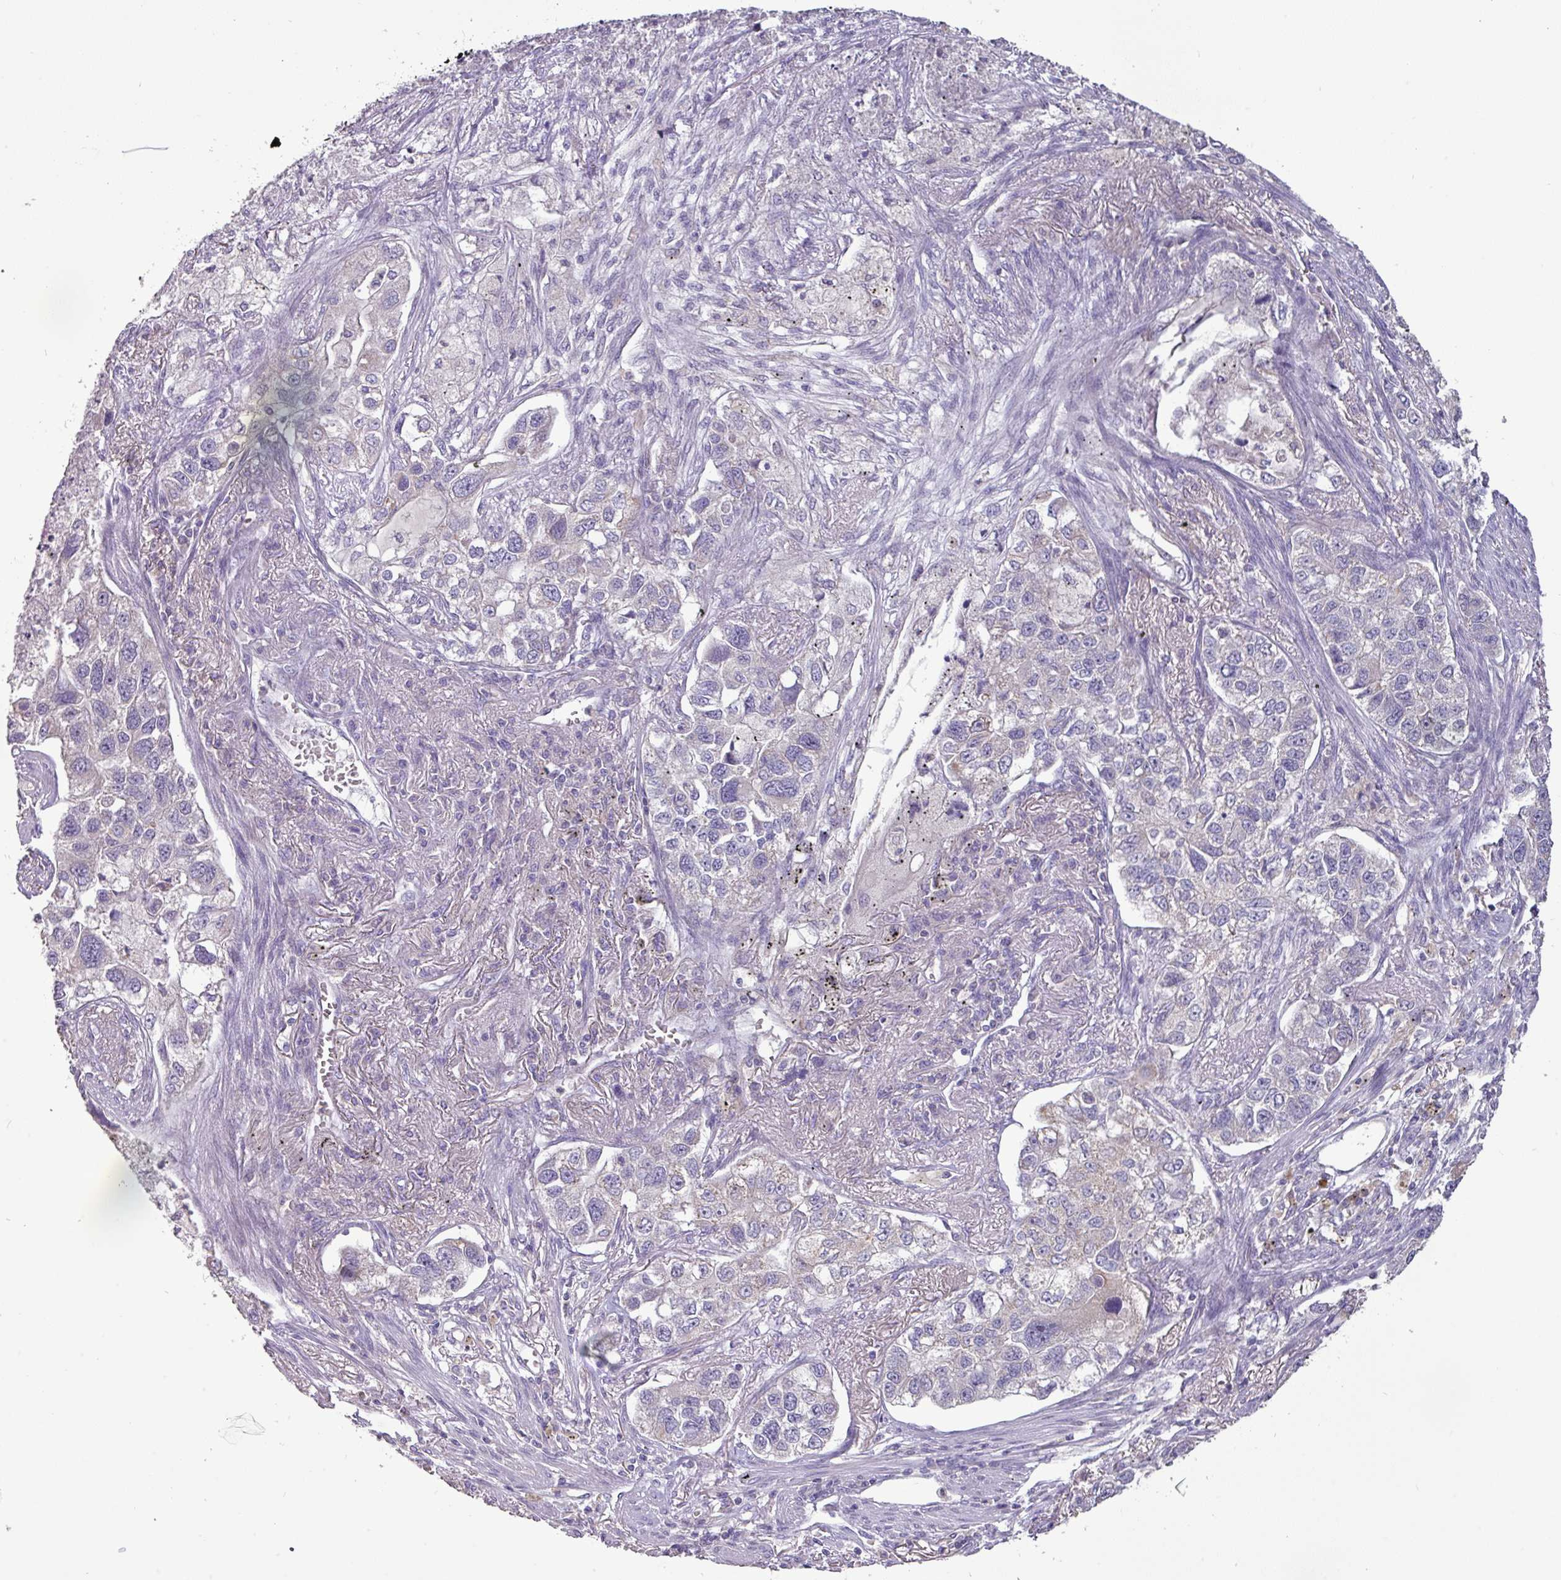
{"staining": {"intensity": "negative", "quantity": "none", "location": "none"}, "tissue": "lung cancer", "cell_type": "Tumor cells", "image_type": "cancer", "snomed": [{"axis": "morphology", "description": "Adenocarcinoma, NOS"}, {"axis": "topography", "description": "Lung"}], "caption": "Tumor cells show no significant protein staining in lung cancer. Nuclei are stained in blue.", "gene": "TRAPPC1", "patient": {"sex": "male", "age": 49}}